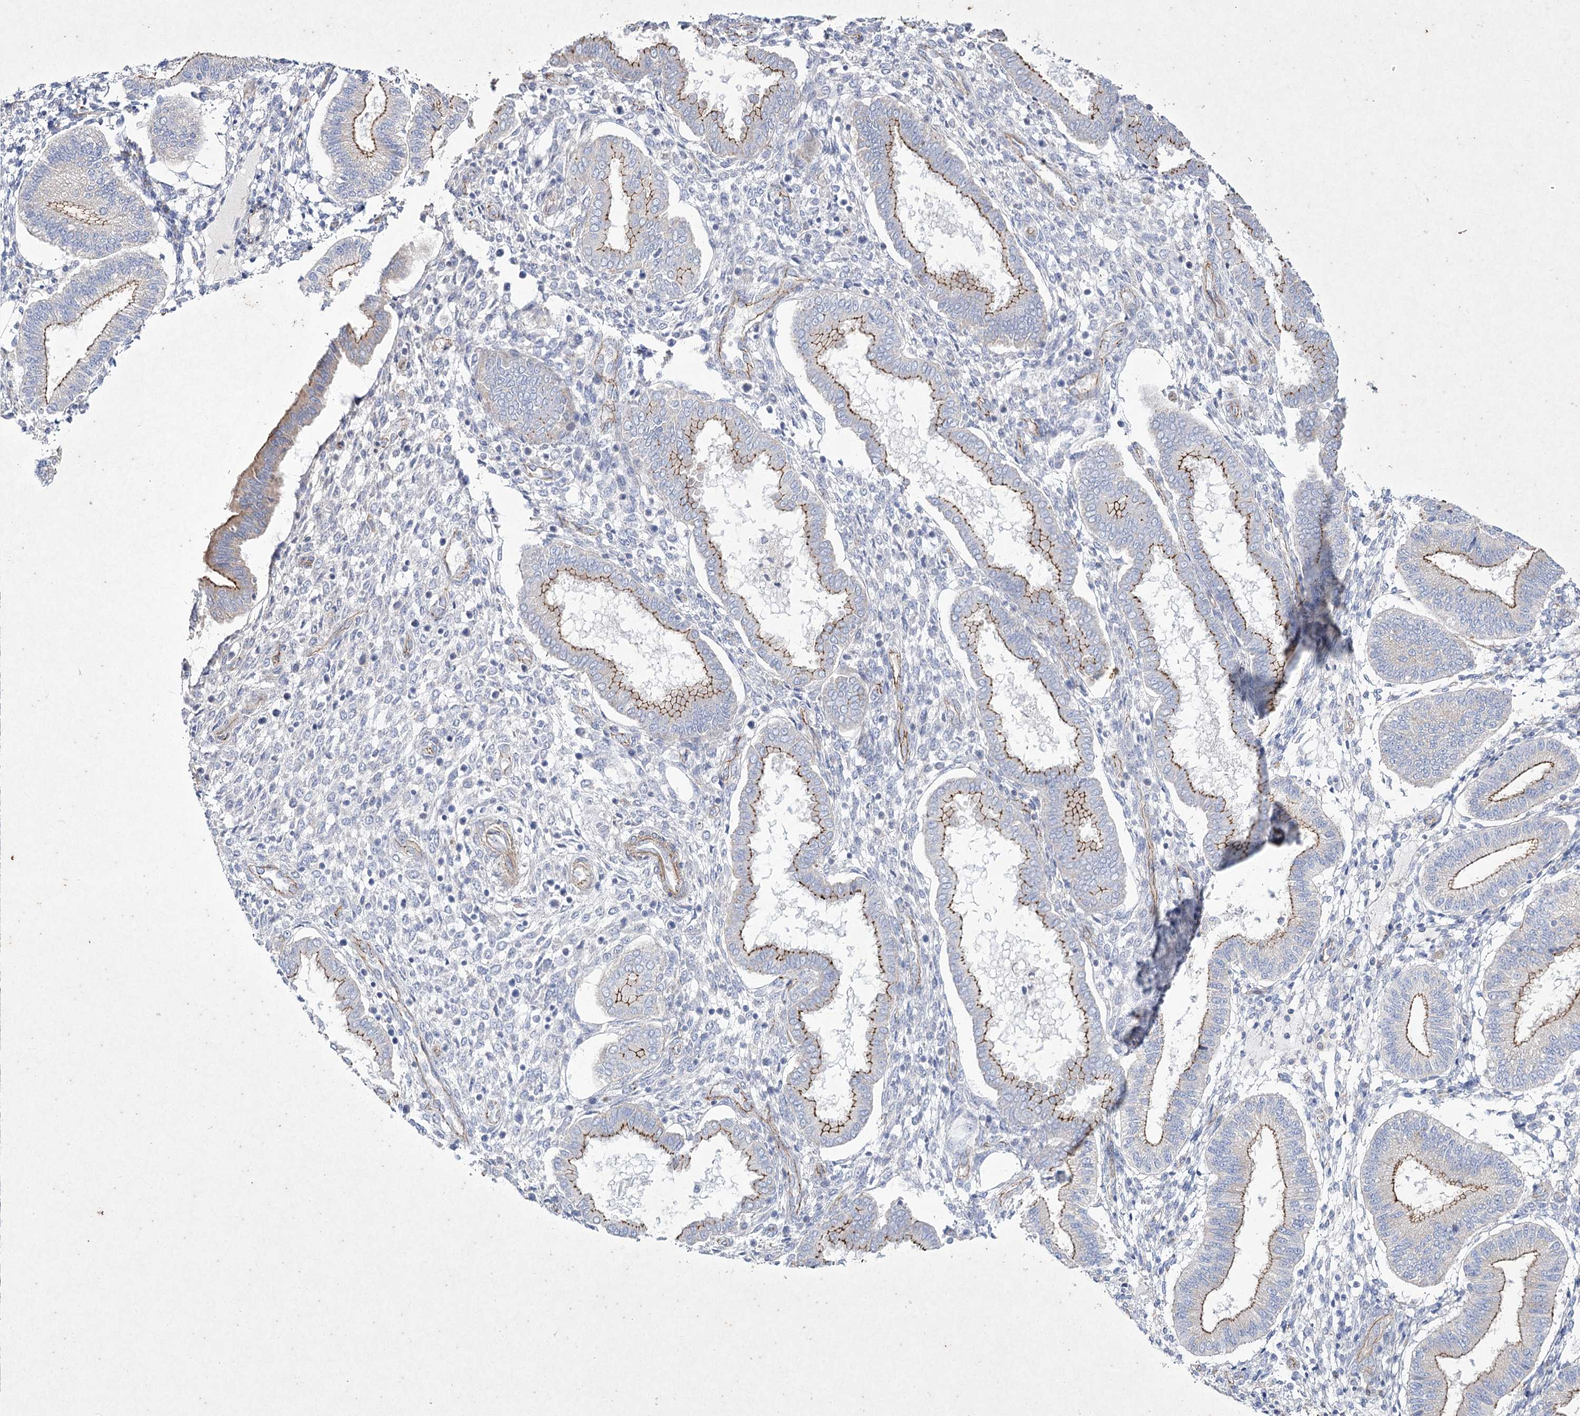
{"staining": {"intensity": "negative", "quantity": "none", "location": "none"}, "tissue": "endometrium", "cell_type": "Cells in endometrial stroma", "image_type": "normal", "snomed": [{"axis": "morphology", "description": "Normal tissue, NOS"}, {"axis": "topography", "description": "Endometrium"}], "caption": "Immunohistochemistry (IHC) image of normal human endometrium stained for a protein (brown), which shows no staining in cells in endometrial stroma.", "gene": "LDLRAD3", "patient": {"sex": "female", "age": 24}}